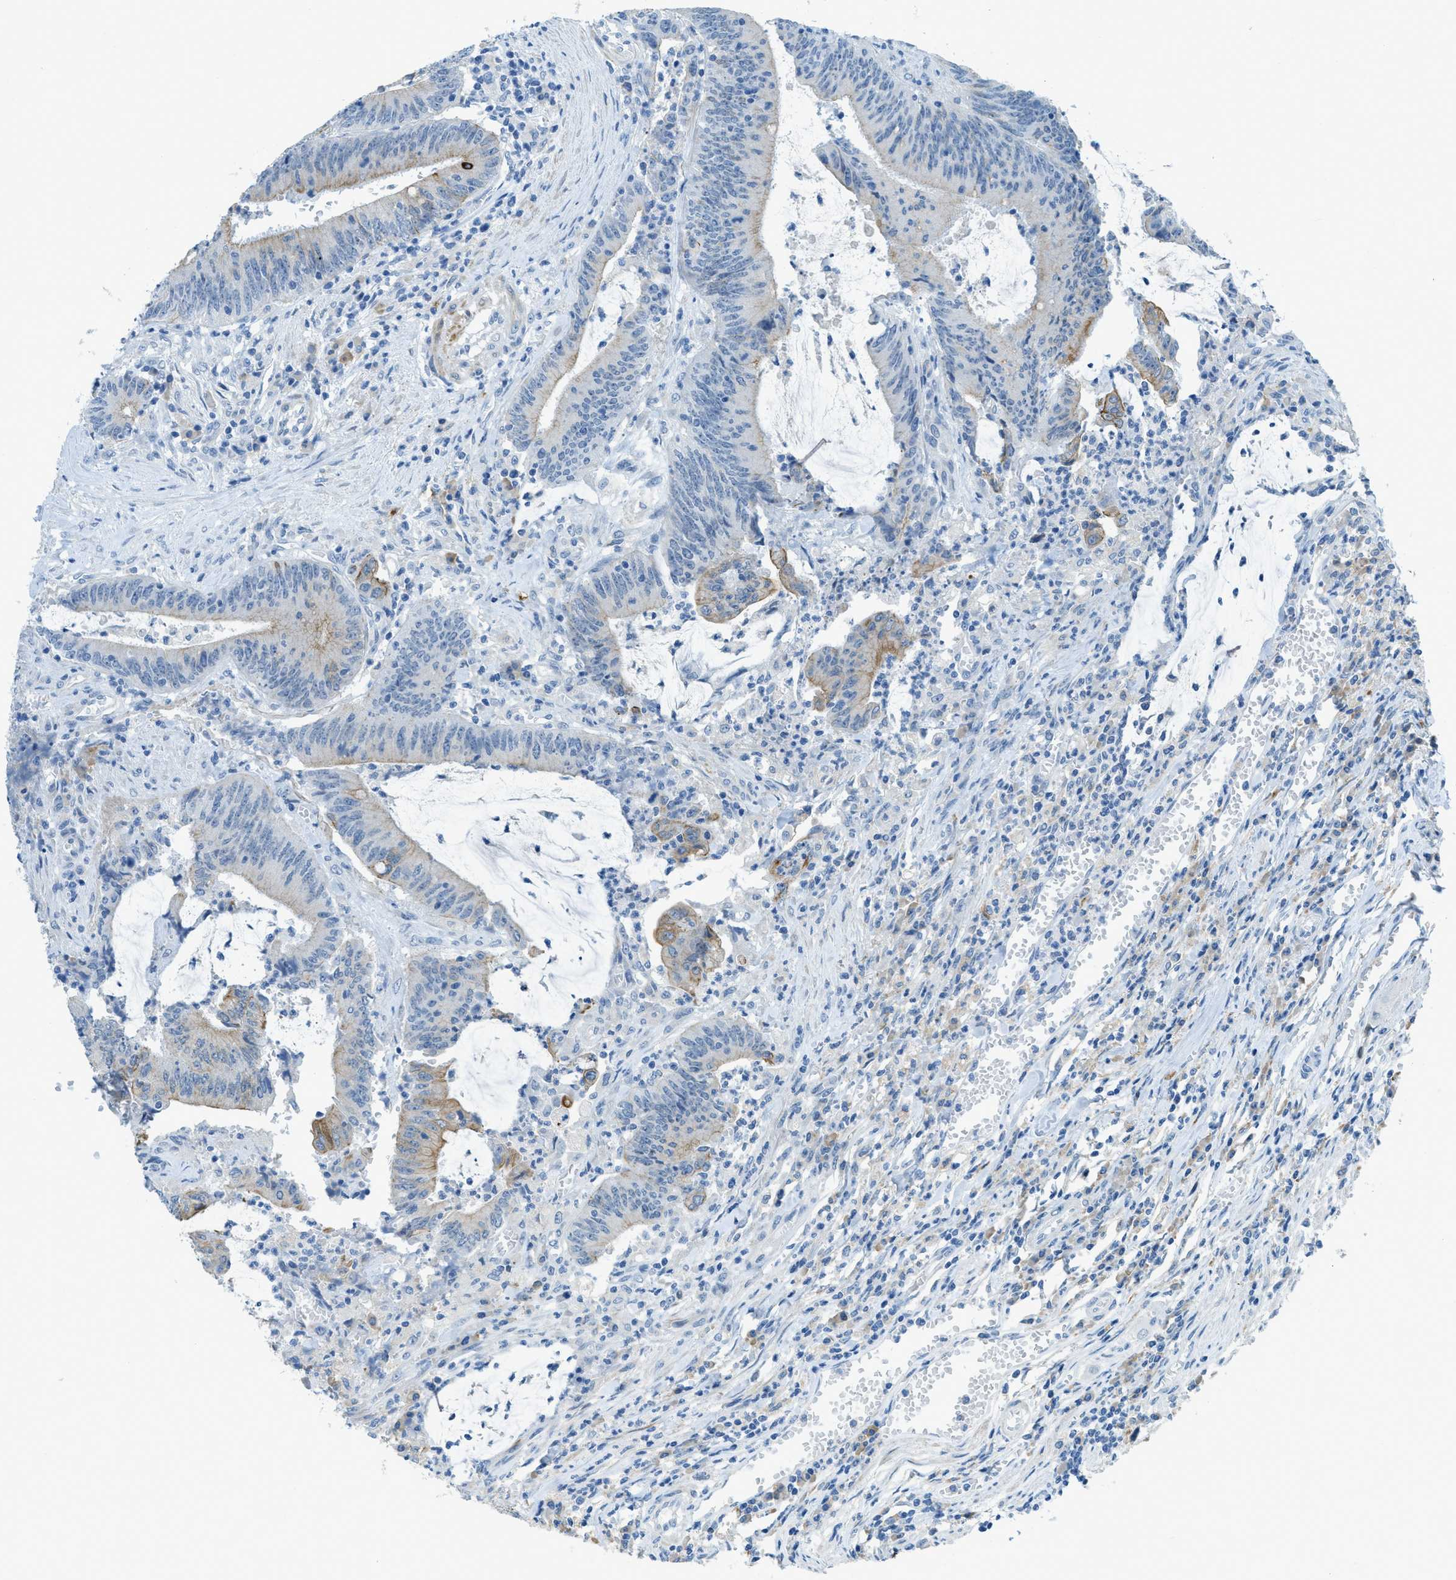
{"staining": {"intensity": "weak", "quantity": "<25%", "location": "cytoplasmic/membranous"}, "tissue": "colorectal cancer", "cell_type": "Tumor cells", "image_type": "cancer", "snomed": [{"axis": "morphology", "description": "Normal tissue, NOS"}, {"axis": "morphology", "description": "Adenocarcinoma, NOS"}, {"axis": "topography", "description": "Rectum"}], "caption": "Human colorectal adenocarcinoma stained for a protein using immunohistochemistry demonstrates no expression in tumor cells.", "gene": "KLHL8", "patient": {"sex": "female", "age": 66}}